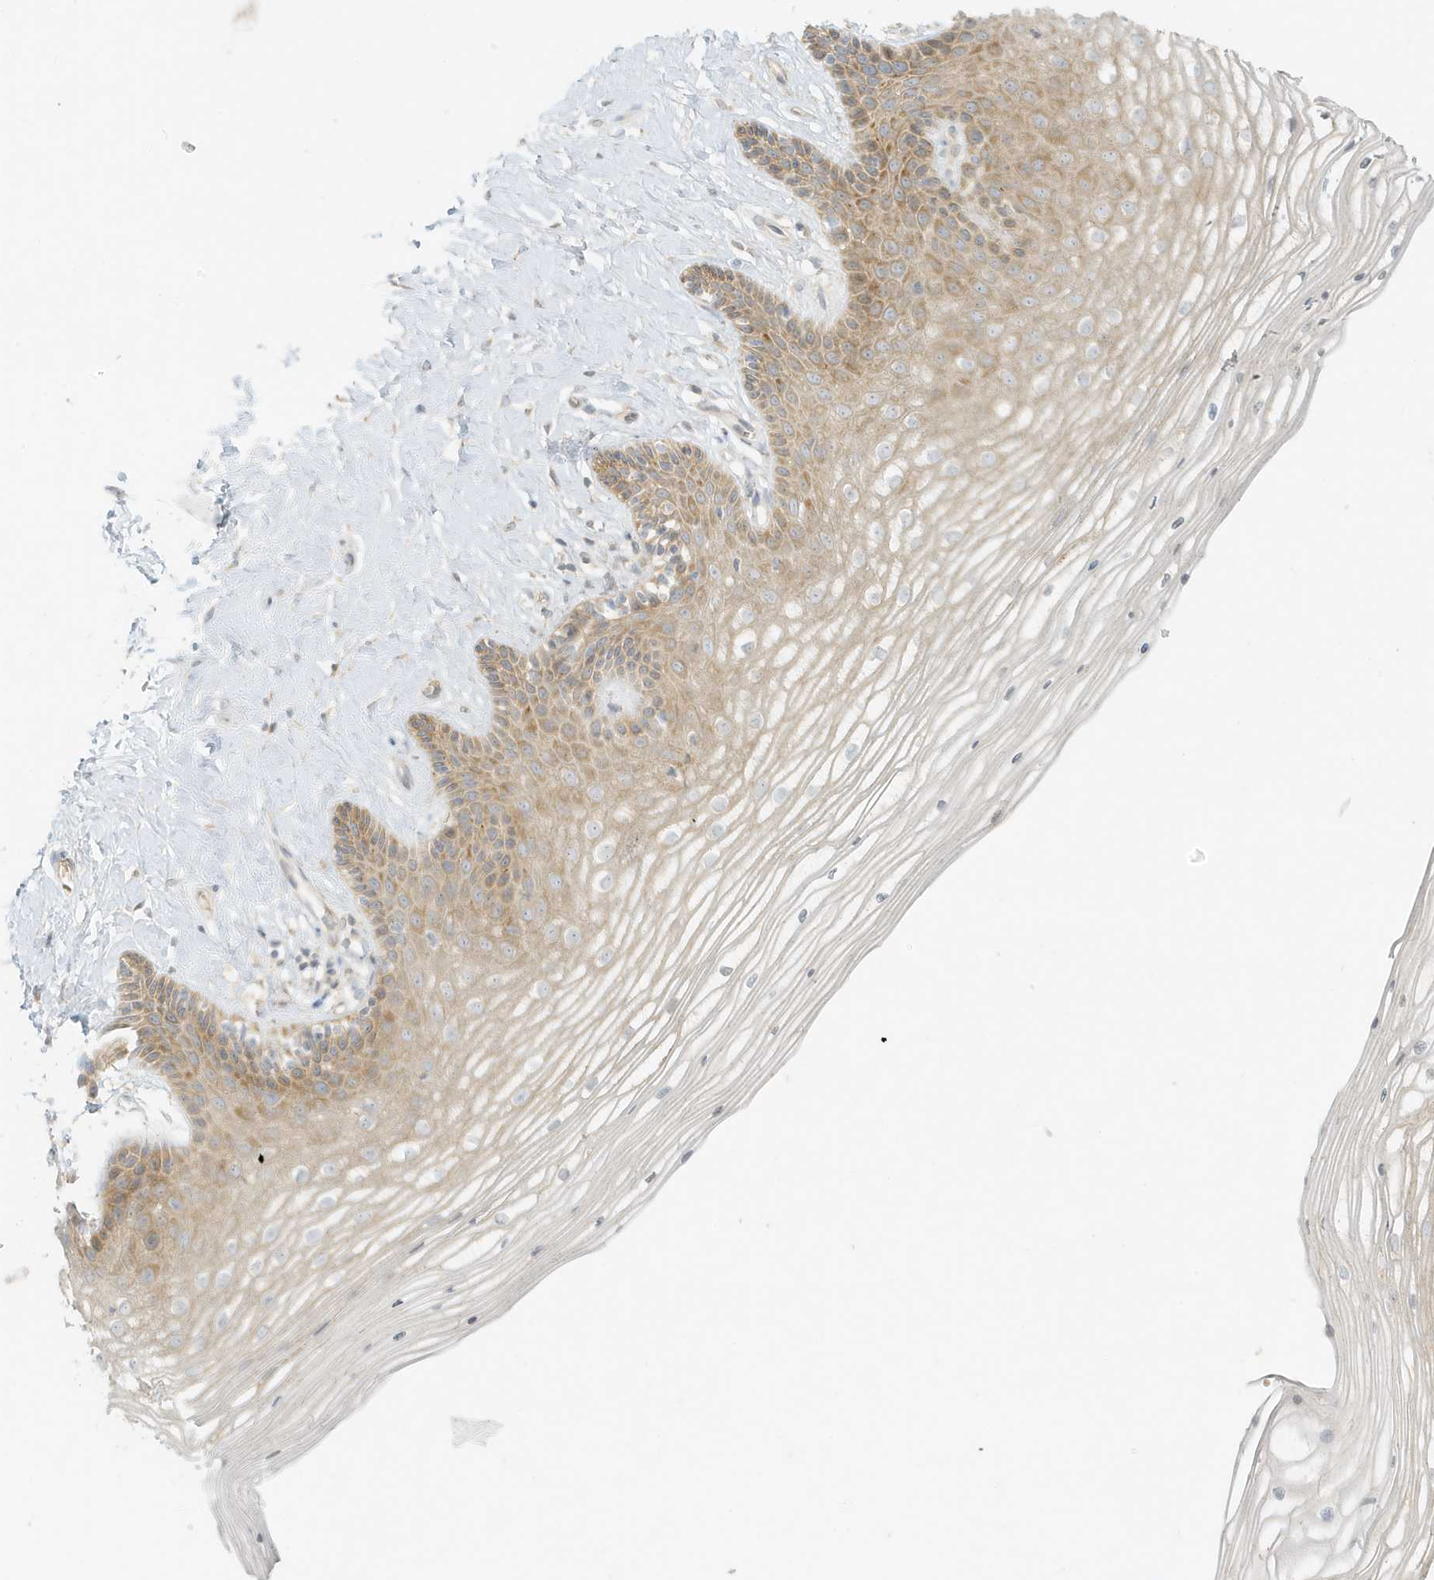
{"staining": {"intensity": "moderate", "quantity": "25%-75%", "location": "cytoplasmic/membranous"}, "tissue": "vagina", "cell_type": "Squamous epithelial cells", "image_type": "normal", "snomed": [{"axis": "morphology", "description": "Normal tissue, NOS"}, {"axis": "topography", "description": "Vagina"}, {"axis": "topography", "description": "Cervix"}], "caption": "Immunohistochemistry (IHC) of unremarkable human vagina reveals medium levels of moderate cytoplasmic/membranous positivity in about 25%-75% of squamous epithelial cells. The protein is shown in brown color, while the nuclei are stained blue.", "gene": "MCOLN1", "patient": {"sex": "female", "age": 40}}